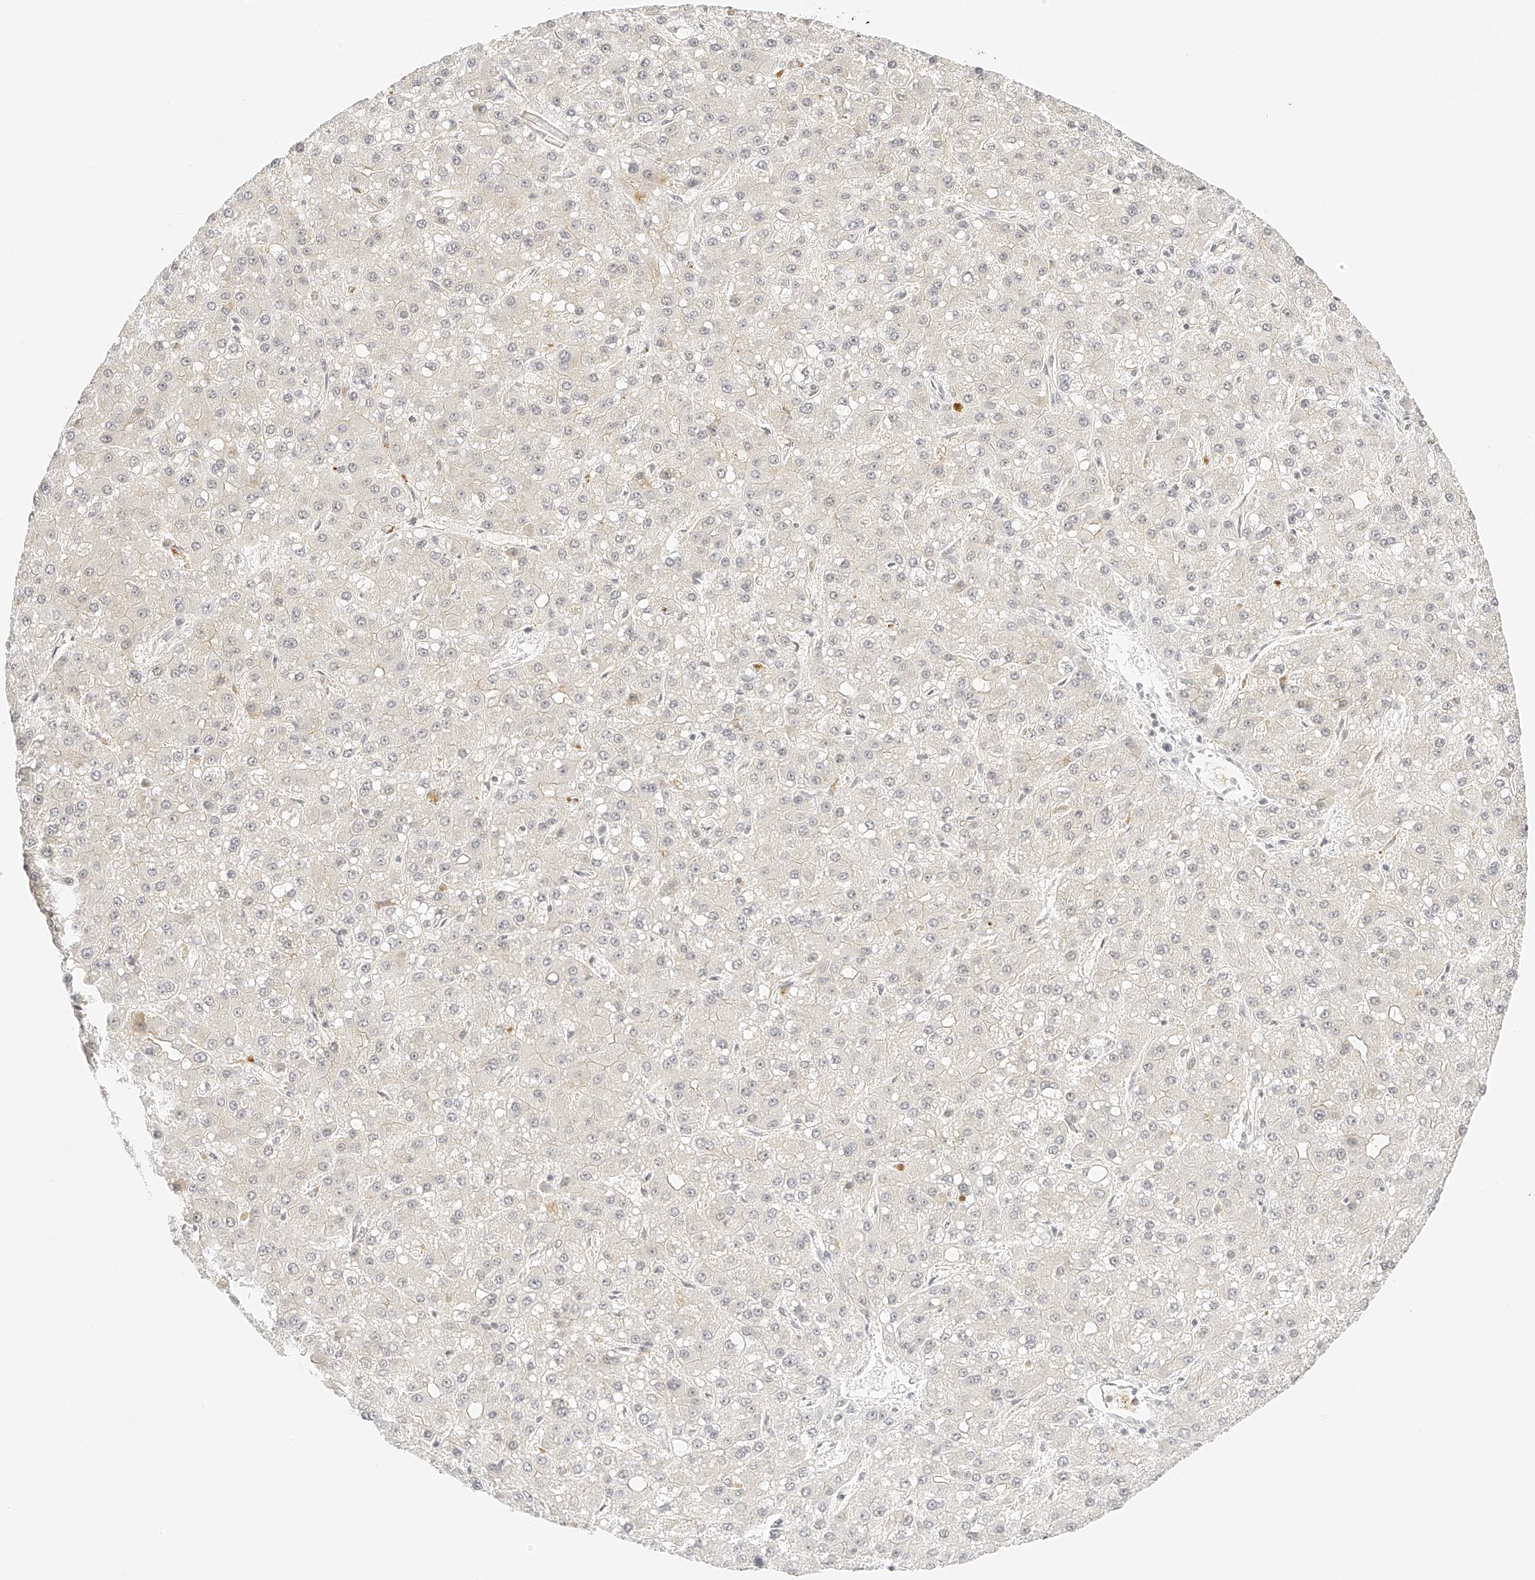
{"staining": {"intensity": "negative", "quantity": "none", "location": "none"}, "tissue": "liver cancer", "cell_type": "Tumor cells", "image_type": "cancer", "snomed": [{"axis": "morphology", "description": "Carcinoma, Hepatocellular, NOS"}, {"axis": "topography", "description": "Liver"}], "caption": "Tumor cells are negative for brown protein staining in hepatocellular carcinoma (liver).", "gene": "ZFP69", "patient": {"sex": "male", "age": 67}}